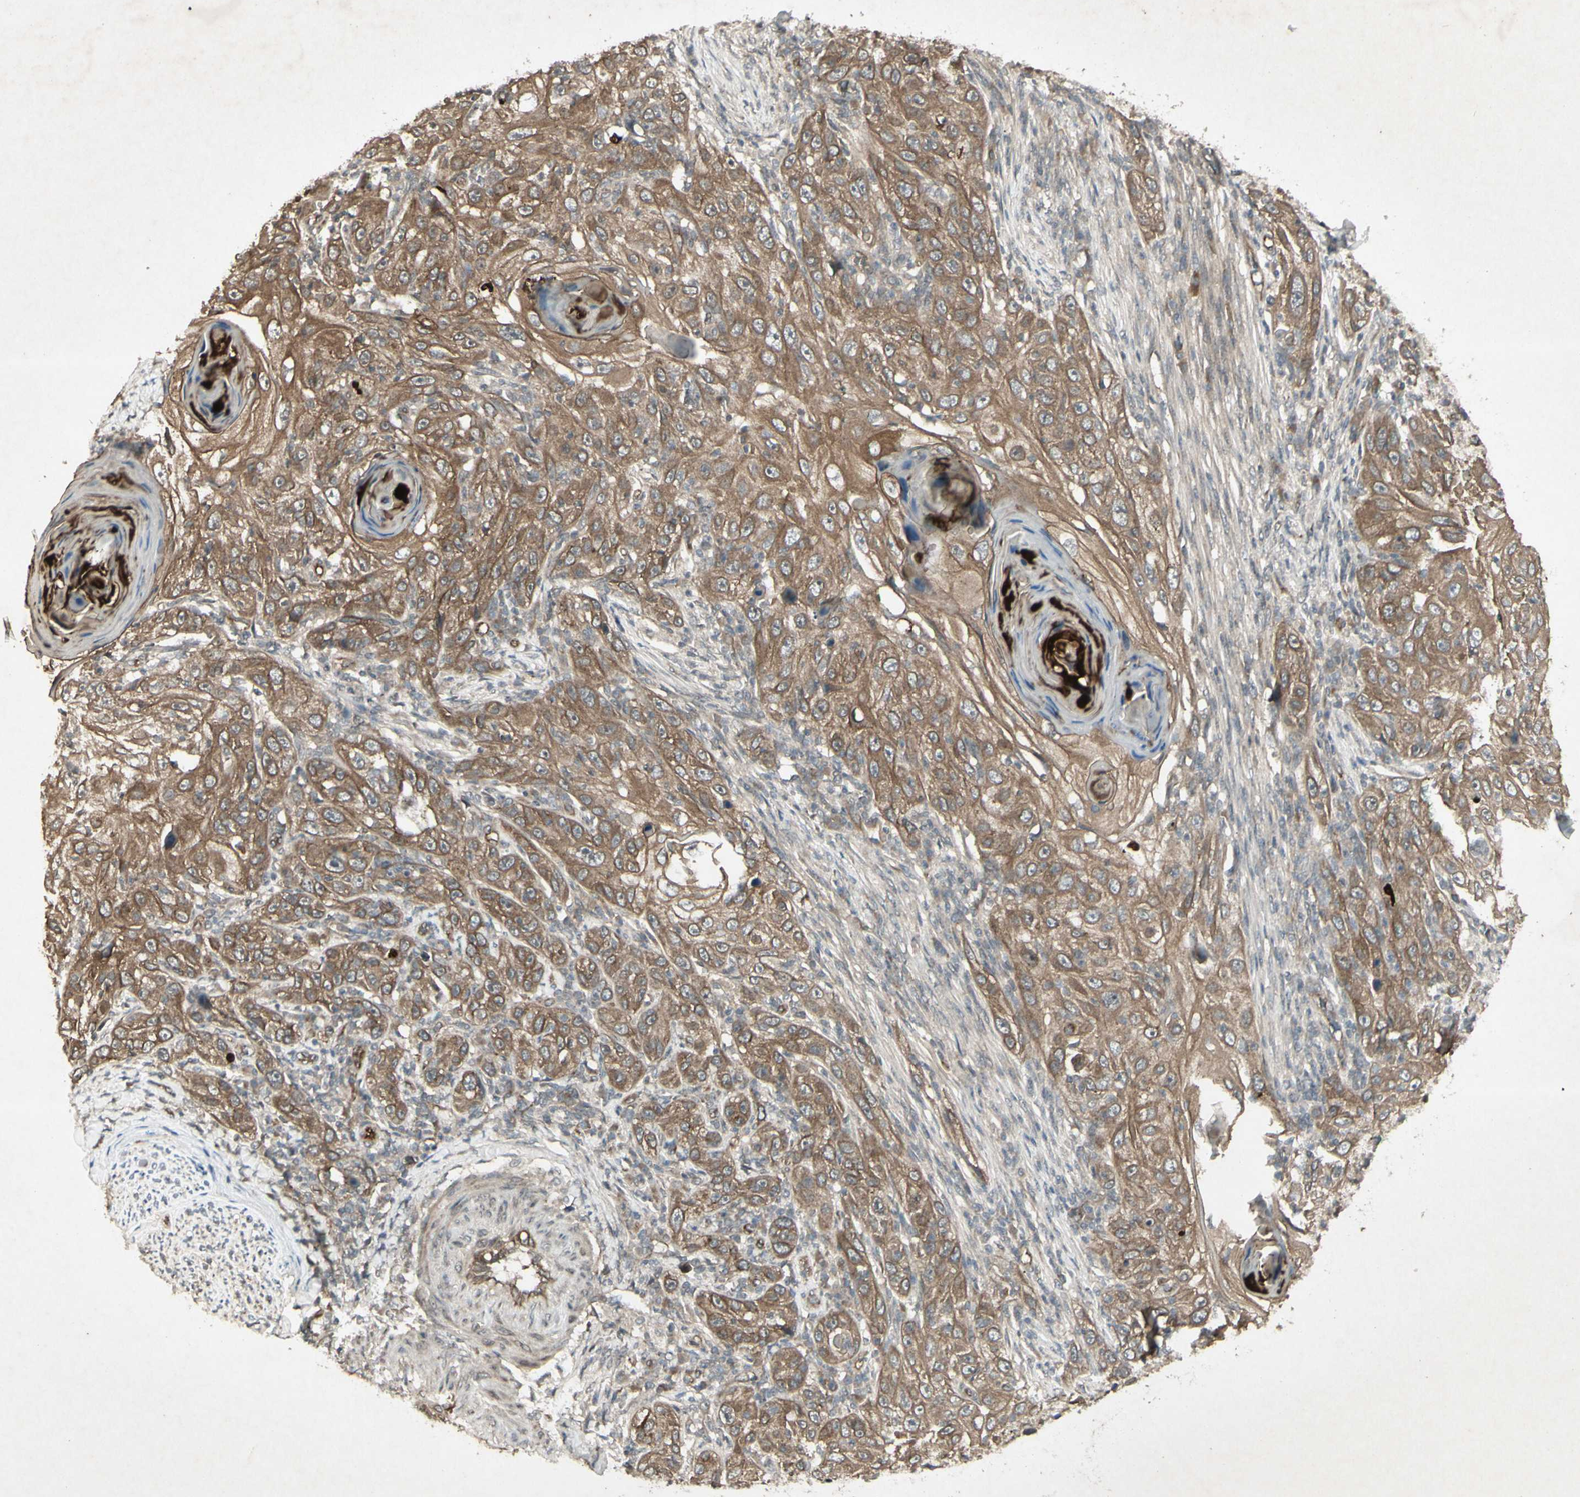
{"staining": {"intensity": "moderate", "quantity": ">75%", "location": "cytoplasmic/membranous"}, "tissue": "skin cancer", "cell_type": "Tumor cells", "image_type": "cancer", "snomed": [{"axis": "morphology", "description": "Squamous cell carcinoma, NOS"}, {"axis": "topography", "description": "Skin"}], "caption": "This image displays skin squamous cell carcinoma stained with immunohistochemistry (IHC) to label a protein in brown. The cytoplasmic/membranous of tumor cells show moderate positivity for the protein. Nuclei are counter-stained blue.", "gene": "JAG1", "patient": {"sex": "female", "age": 88}}